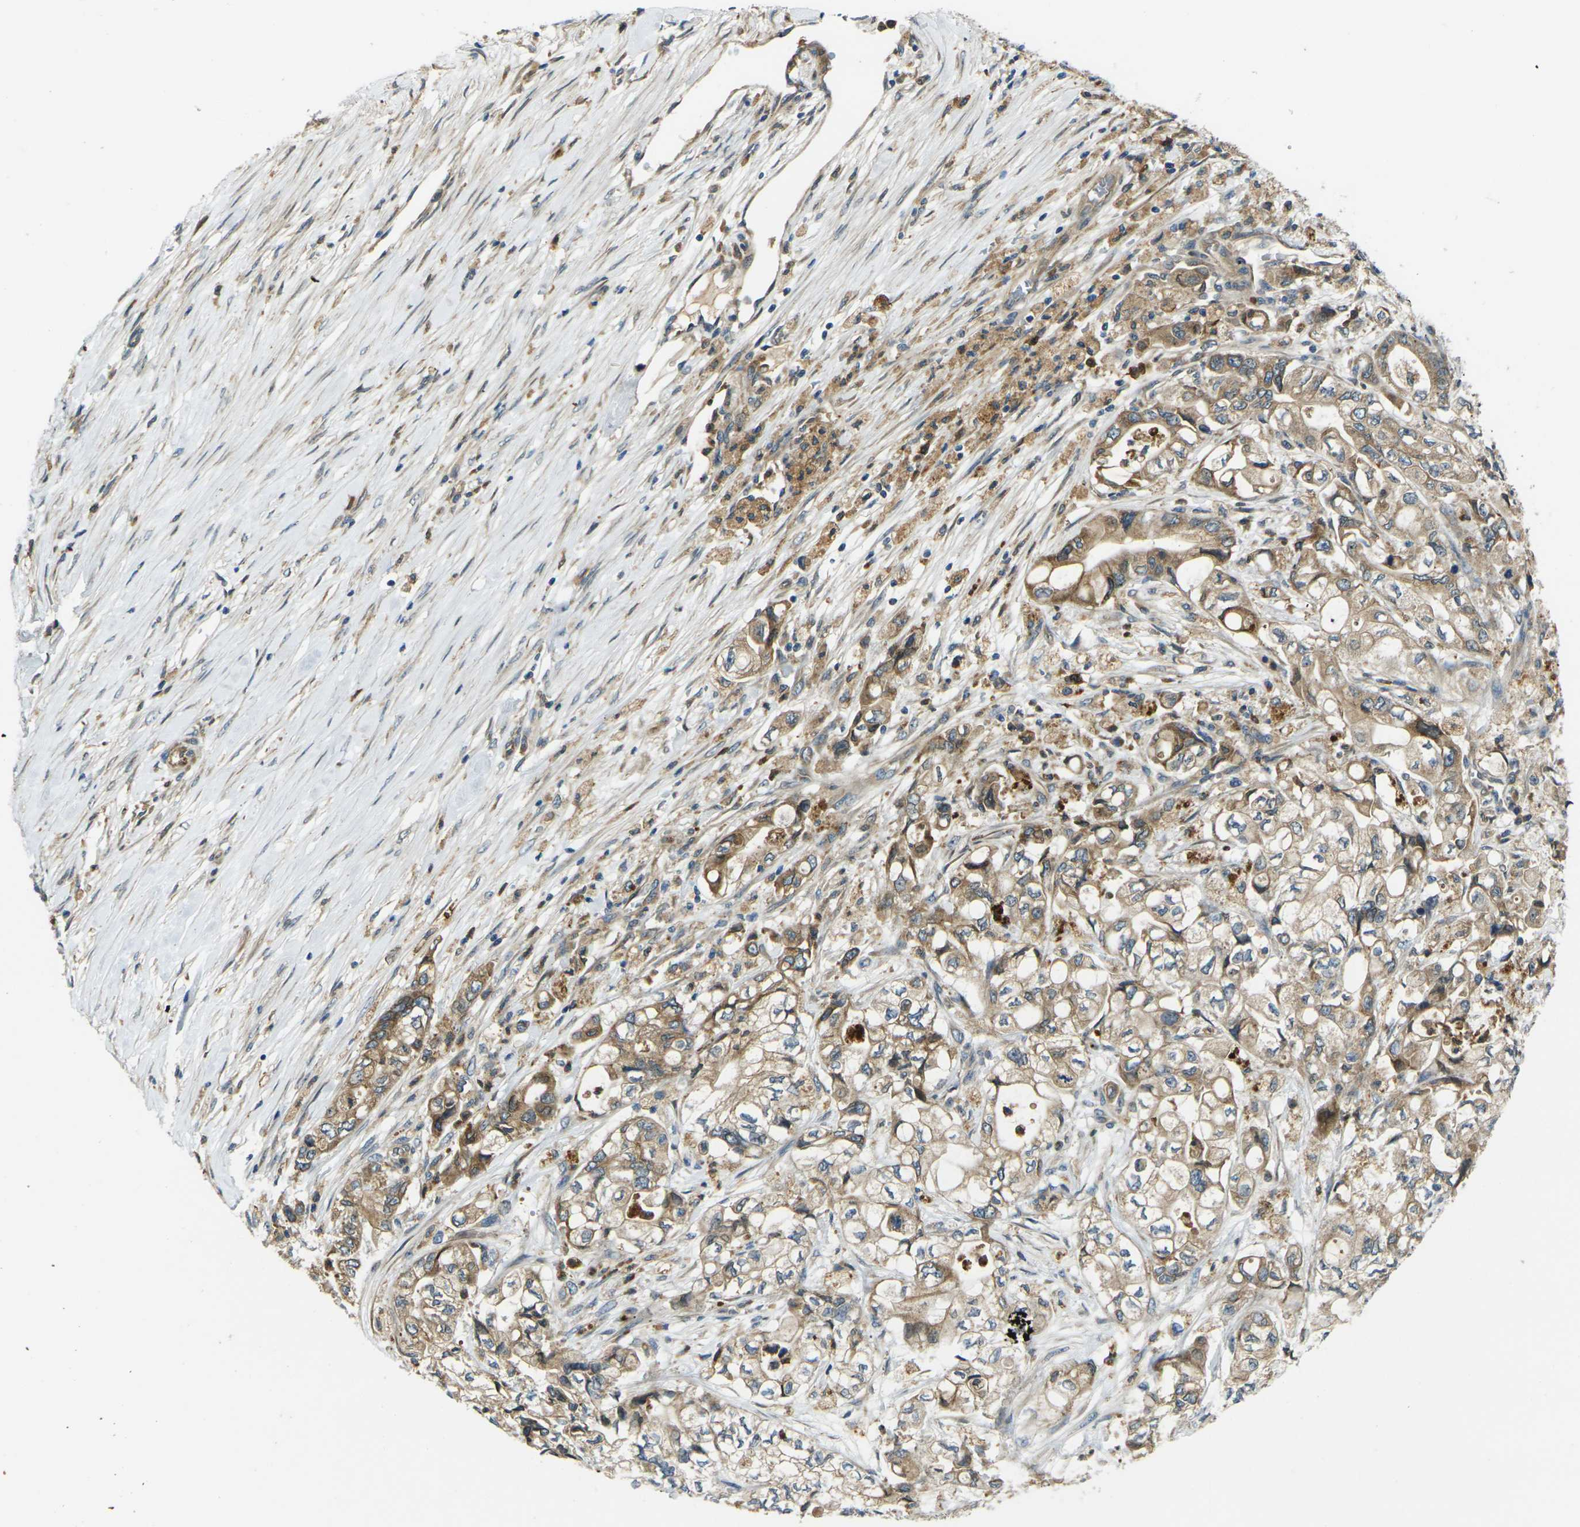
{"staining": {"intensity": "moderate", "quantity": ">75%", "location": "cytoplasmic/membranous"}, "tissue": "pancreatic cancer", "cell_type": "Tumor cells", "image_type": "cancer", "snomed": [{"axis": "morphology", "description": "Adenocarcinoma, NOS"}, {"axis": "topography", "description": "Pancreas"}], "caption": "Human pancreatic cancer (adenocarcinoma) stained with a brown dye shows moderate cytoplasmic/membranous positive staining in approximately >75% of tumor cells.", "gene": "FZD1", "patient": {"sex": "male", "age": 79}}